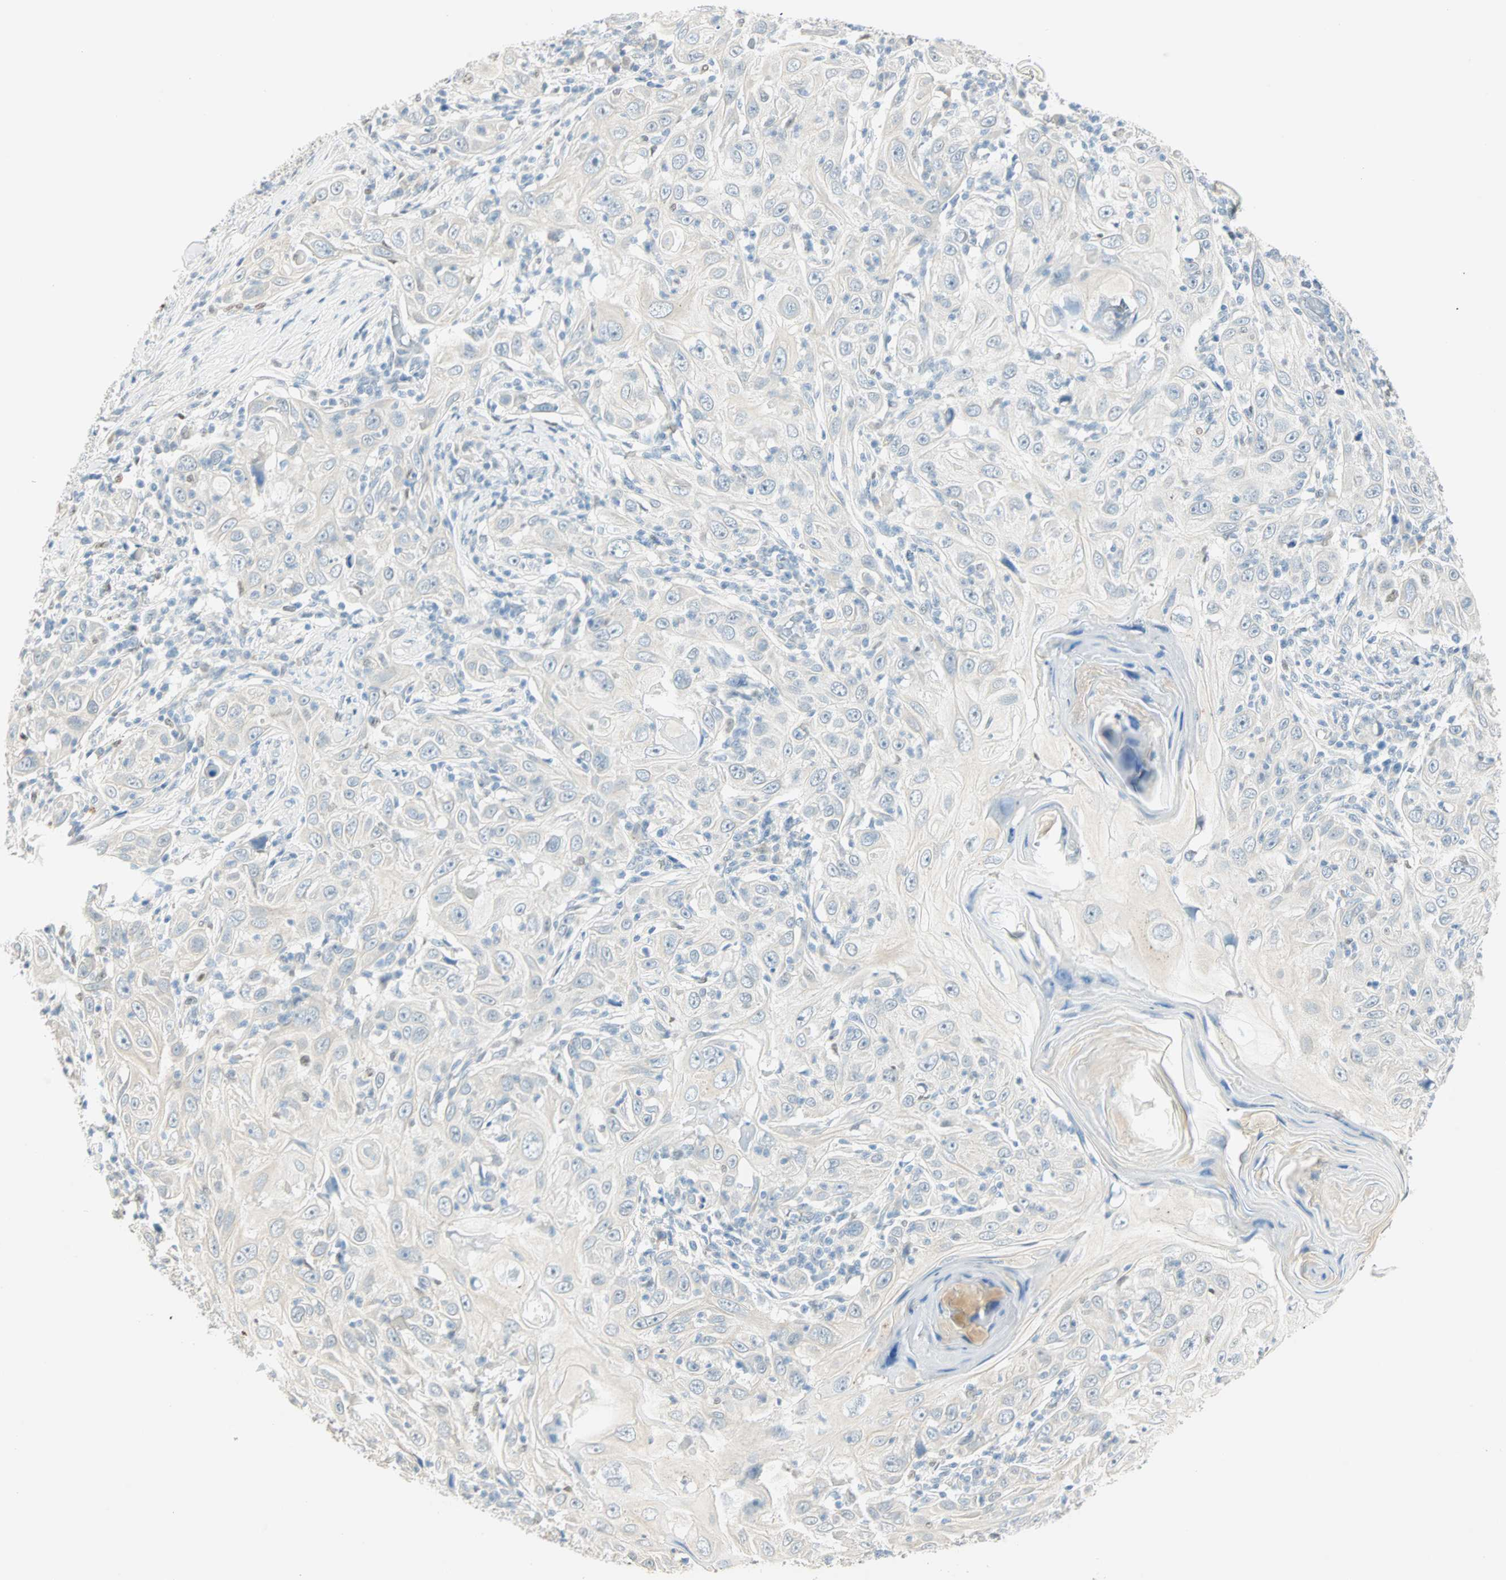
{"staining": {"intensity": "negative", "quantity": "none", "location": "none"}, "tissue": "skin cancer", "cell_type": "Tumor cells", "image_type": "cancer", "snomed": [{"axis": "morphology", "description": "Squamous cell carcinoma, NOS"}, {"axis": "topography", "description": "Skin"}], "caption": "An IHC photomicrograph of skin squamous cell carcinoma is shown. There is no staining in tumor cells of skin squamous cell carcinoma.", "gene": "MLLT10", "patient": {"sex": "female", "age": 88}}